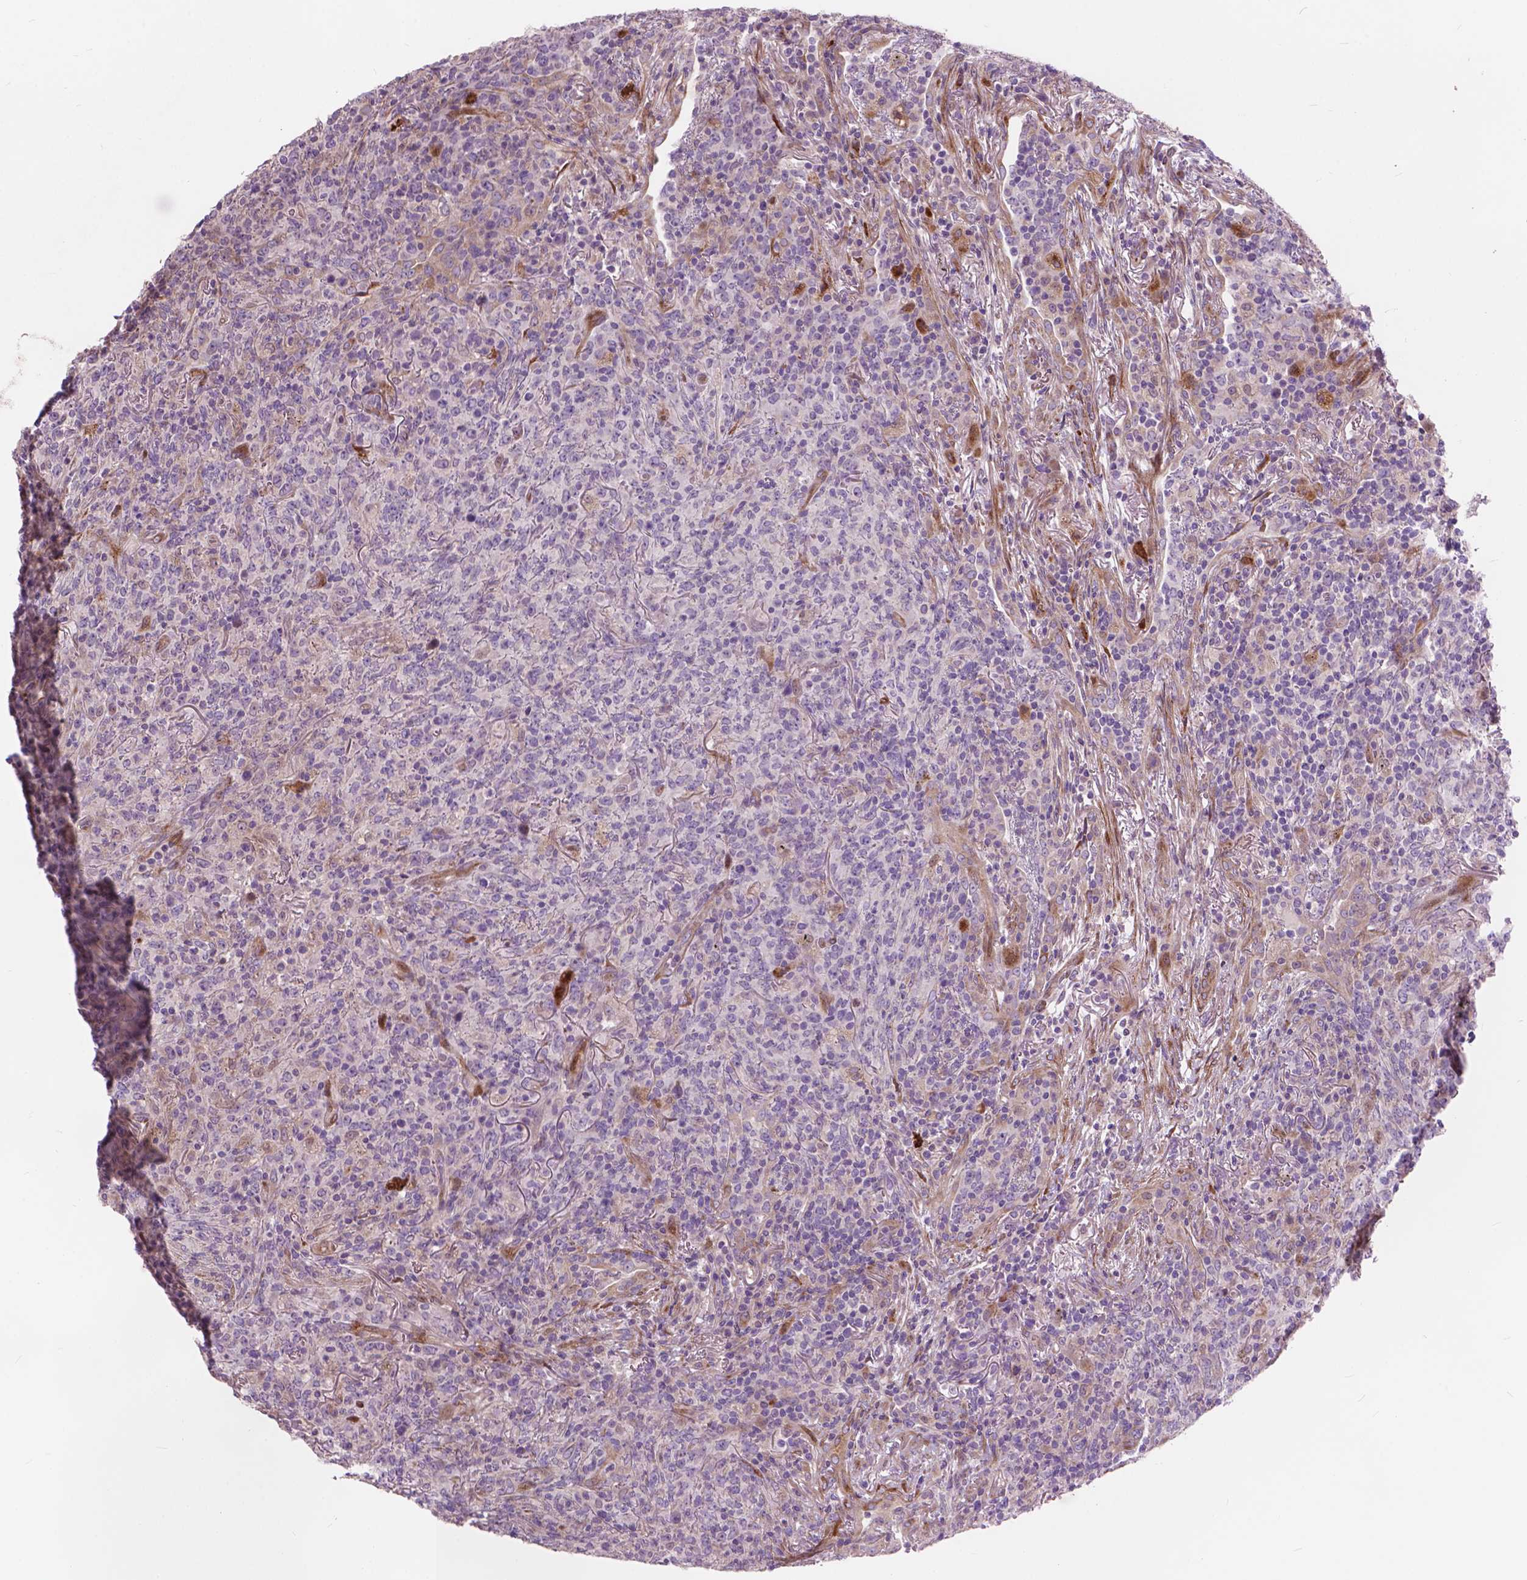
{"staining": {"intensity": "negative", "quantity": "none", "location": "none"}, "tissue": "lymphoma", "cell_type": "Tumor cells", "image_type": "cancer", "snomed": [{"axis": "morphology", "description": "Malignant lymphoma, non-Hodgkin's type, High grade"}, {"axis": "topography", "description": "Lung"}], "caption": "A high-resolution micrograph shows IHC staining of high-grade malignant lymphoma, non-Hodgkin's type, which demonstrates no significant positivity in tumor cells.", "gene": "MORN1", "patient": {"sex": "male", "age": 79}}